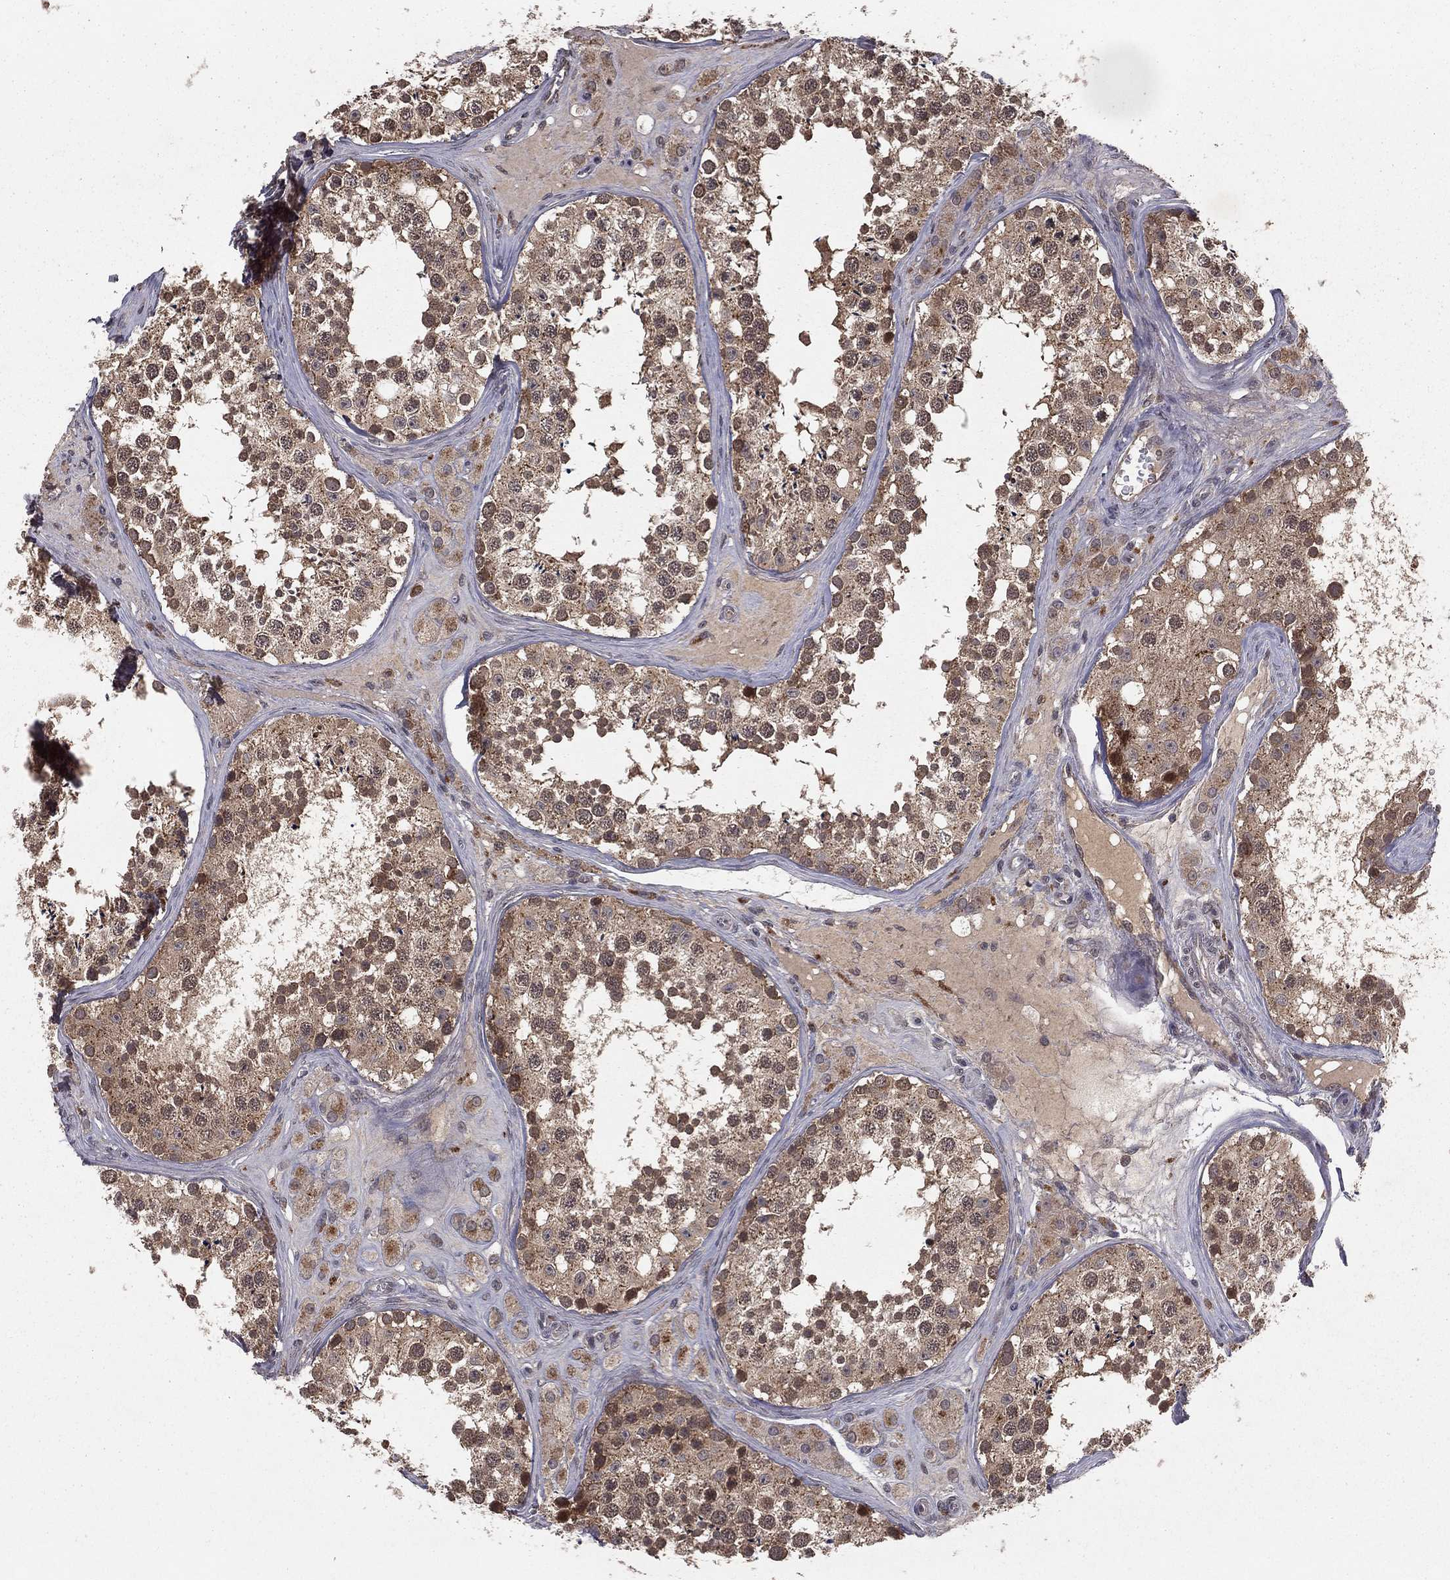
{"staining": {"intensity": "moderate", "quantity": ">75%", "location": "cytoplasmic/membranous,nuclear"}, "tissue": "testis", "cell_type": "Cells in seminiferous ducts", "image_type": "normal", "snomed": [{"axis": "morphology", "description": "Normal tissue, NOS"}, {"axis": "topography", "description": "Testis"}], "caption": "Normal testis shows moderate cytoplasmic/membranous,nuclear staining in approximately >75% of cells in seminiferous ducts, visualized by immunohistochemistry.", "gene": "ZDHHC15", "patient": {"sex": "male", "age": 31}}